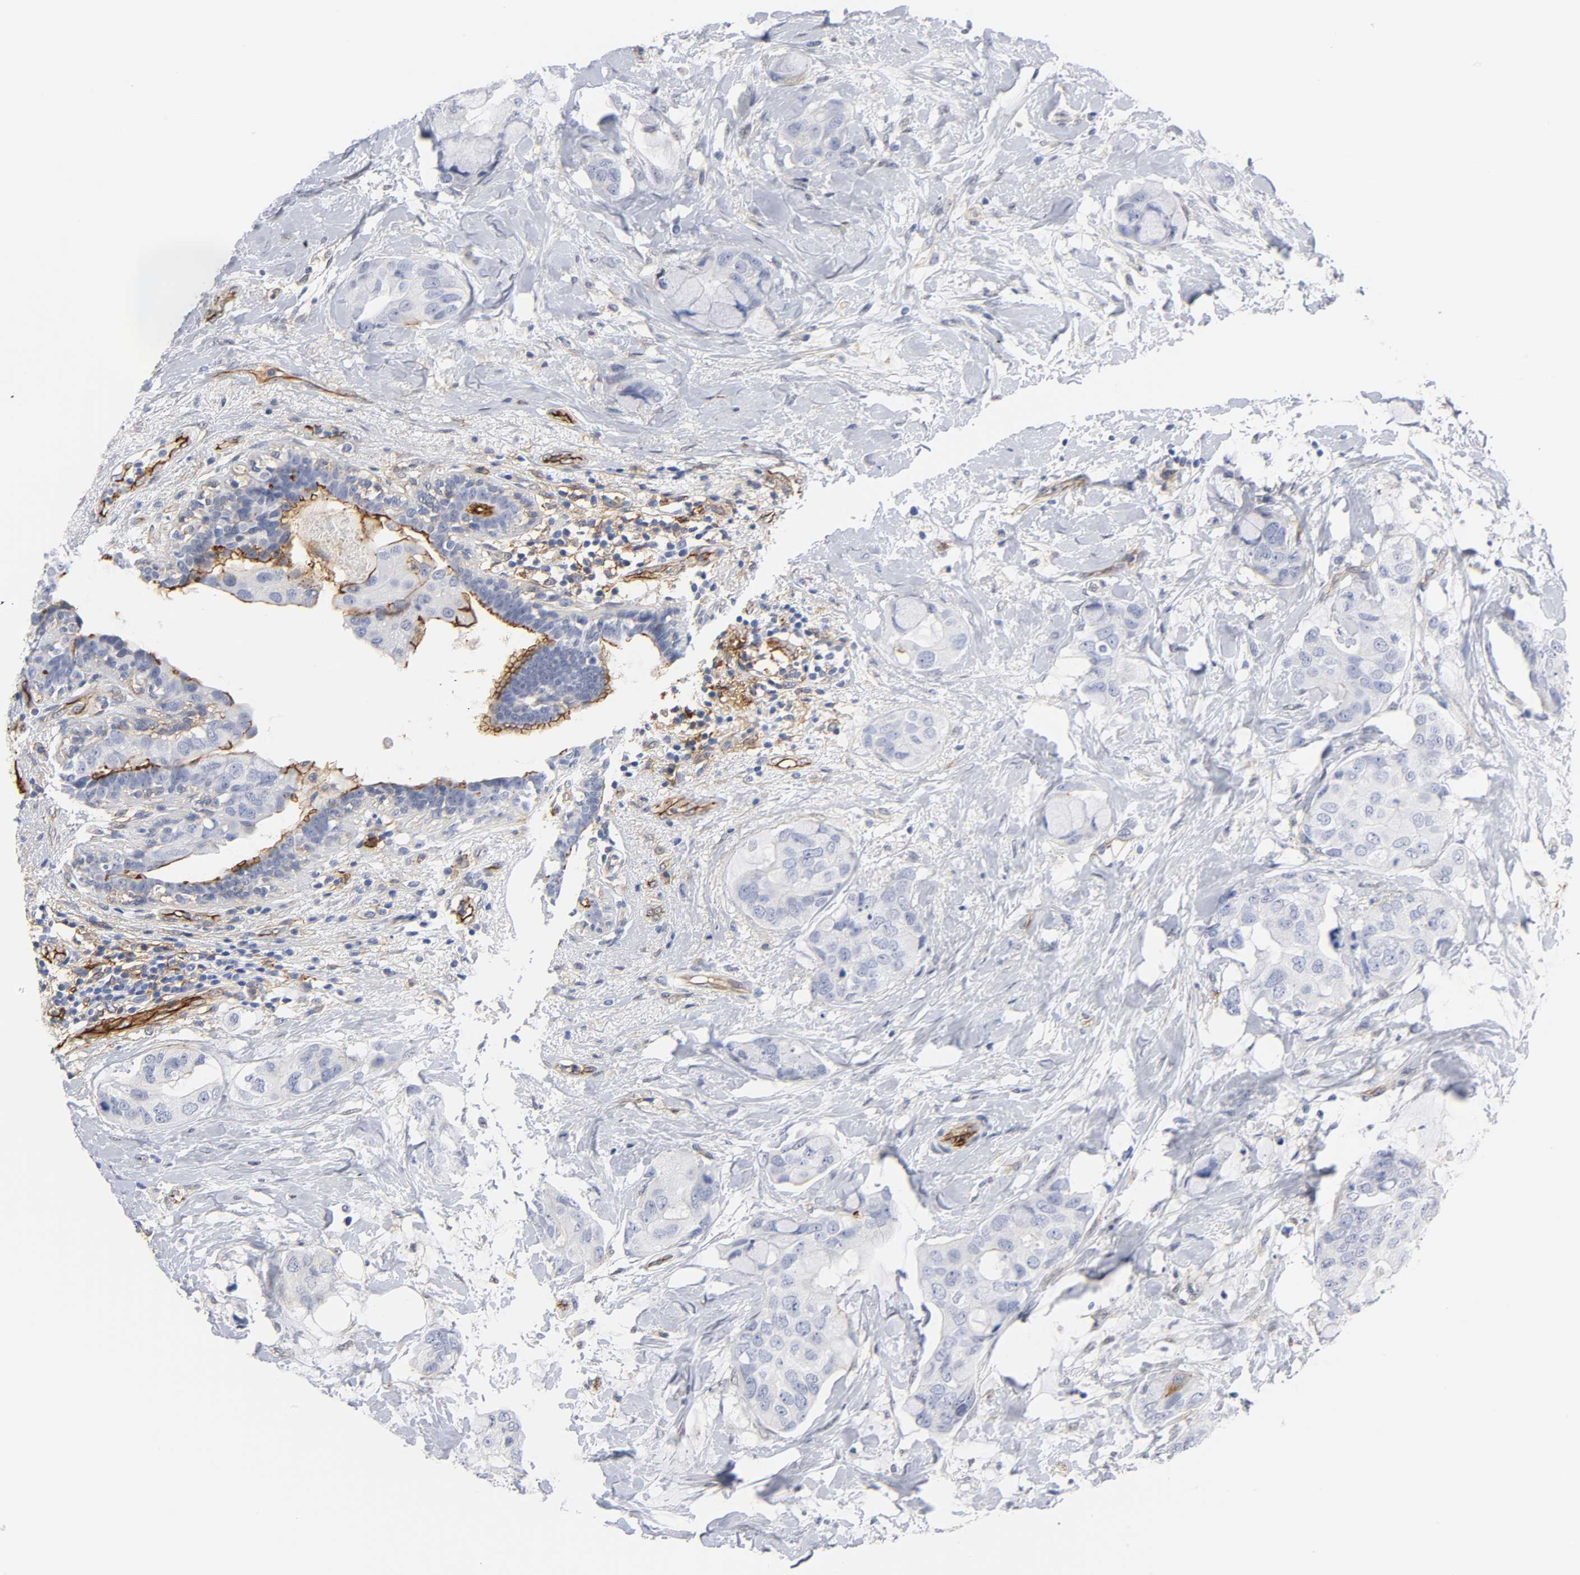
{"staining": {"intensity": "negative", "quantity": "none", "location": "none"}, "tissue": "breast cancer", "cell_type": "Tumor cells", "image_type": "cancer", "snomed": [{"axis": "morphology", "description": "Duct carcinoma"}, {"axis": "topography", "description": "Breast"}], "caption": "A micrograph of breast cancer stained for a protein exhibits no brown staining in tumor cells.", "gene": "ICAM1", "patient": {"sex": "female", "age": 40}}